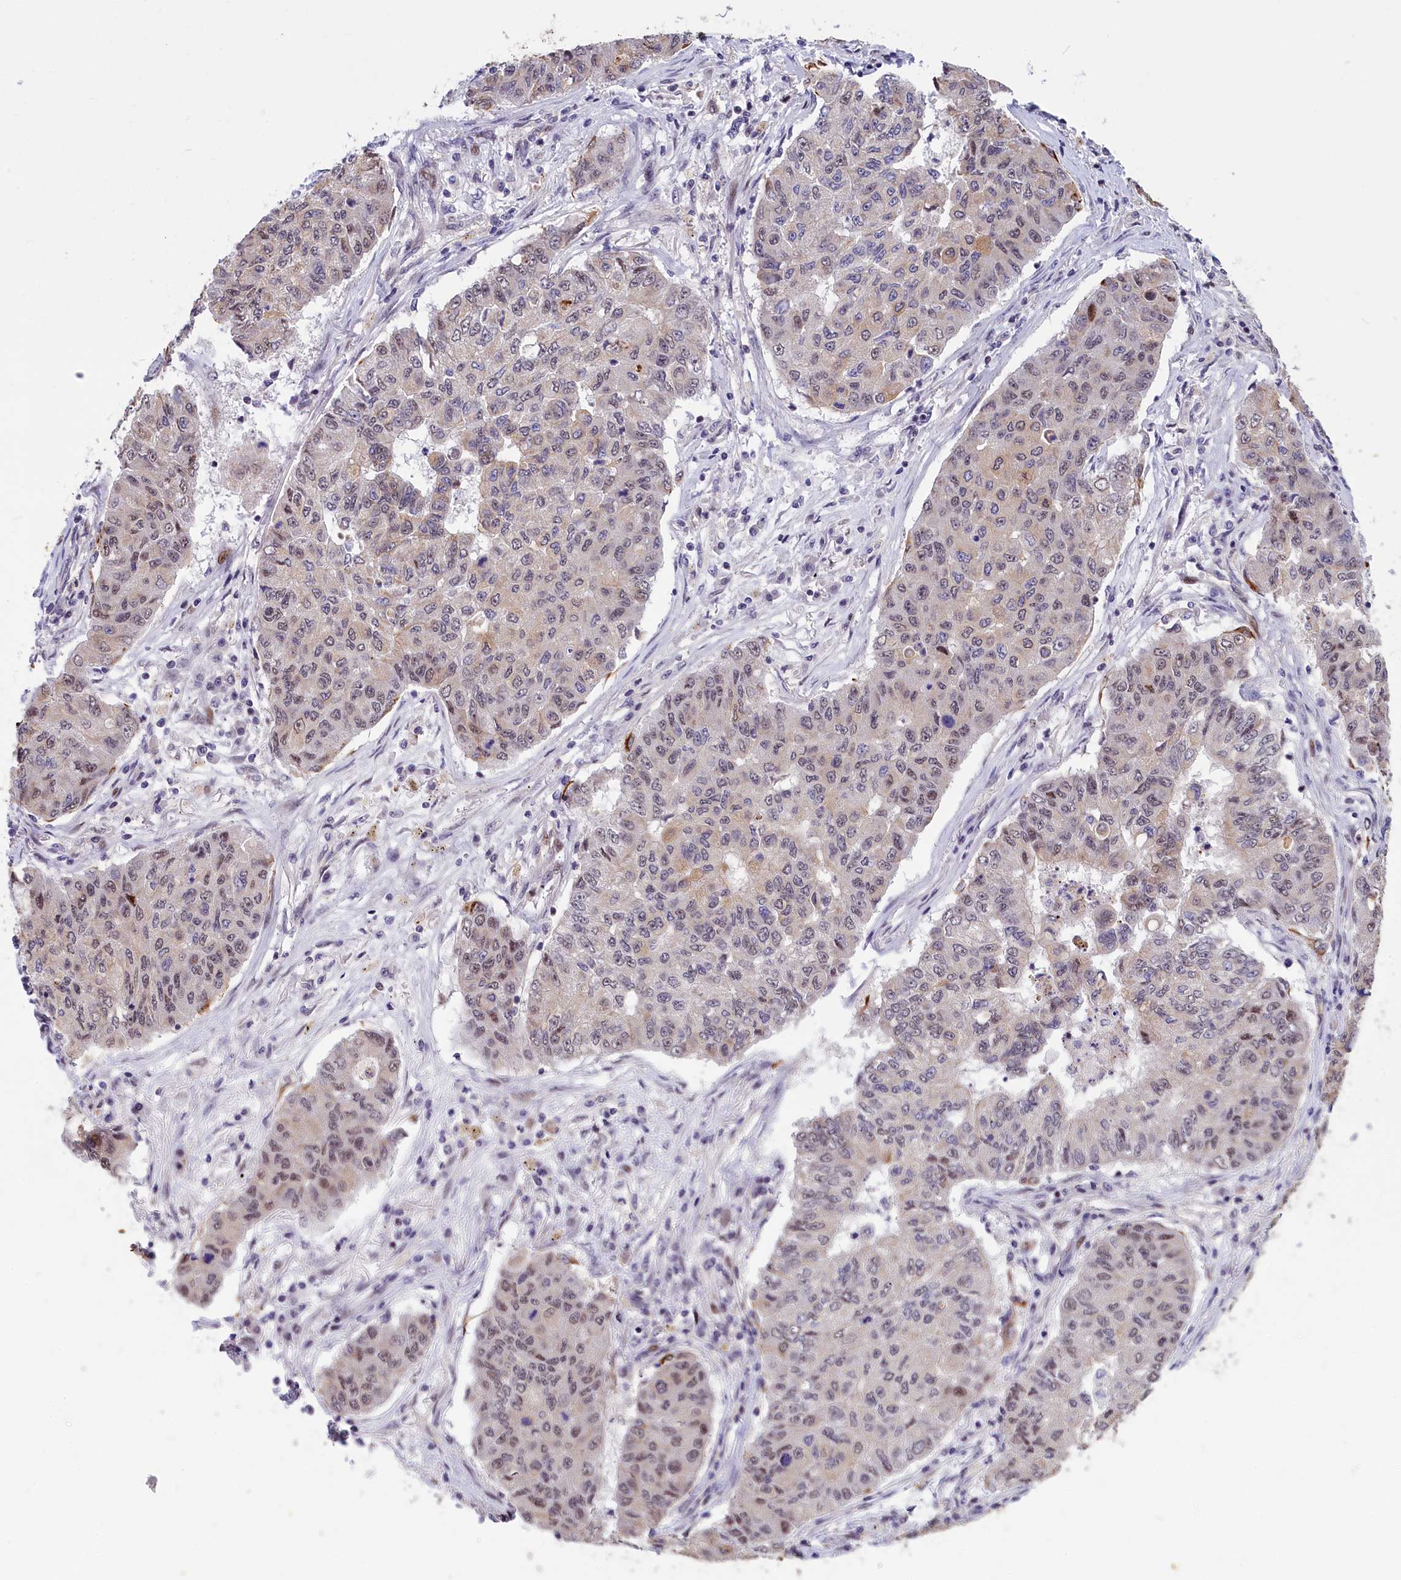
{"staining": {"intensity": "weak", "quantity": "<25%", "location": "cytoplasmic/membranous,nuclear"}, "tissue": "lung cancer", "cell_type": "Tumor cells", "image_type": "cancer", "snomed": [{"axis": "morphology", "description": "Squamous cell carcinoma, NOS"}, {"axis": "topography", "description": "Lung"}], "caption": "A micrograph of human lung cancer (squamous cell carcinoma) is negative for staining in tumor cells.", "gene": "ANKRD34B", "patient": {"sex": "male", "age": 74}}